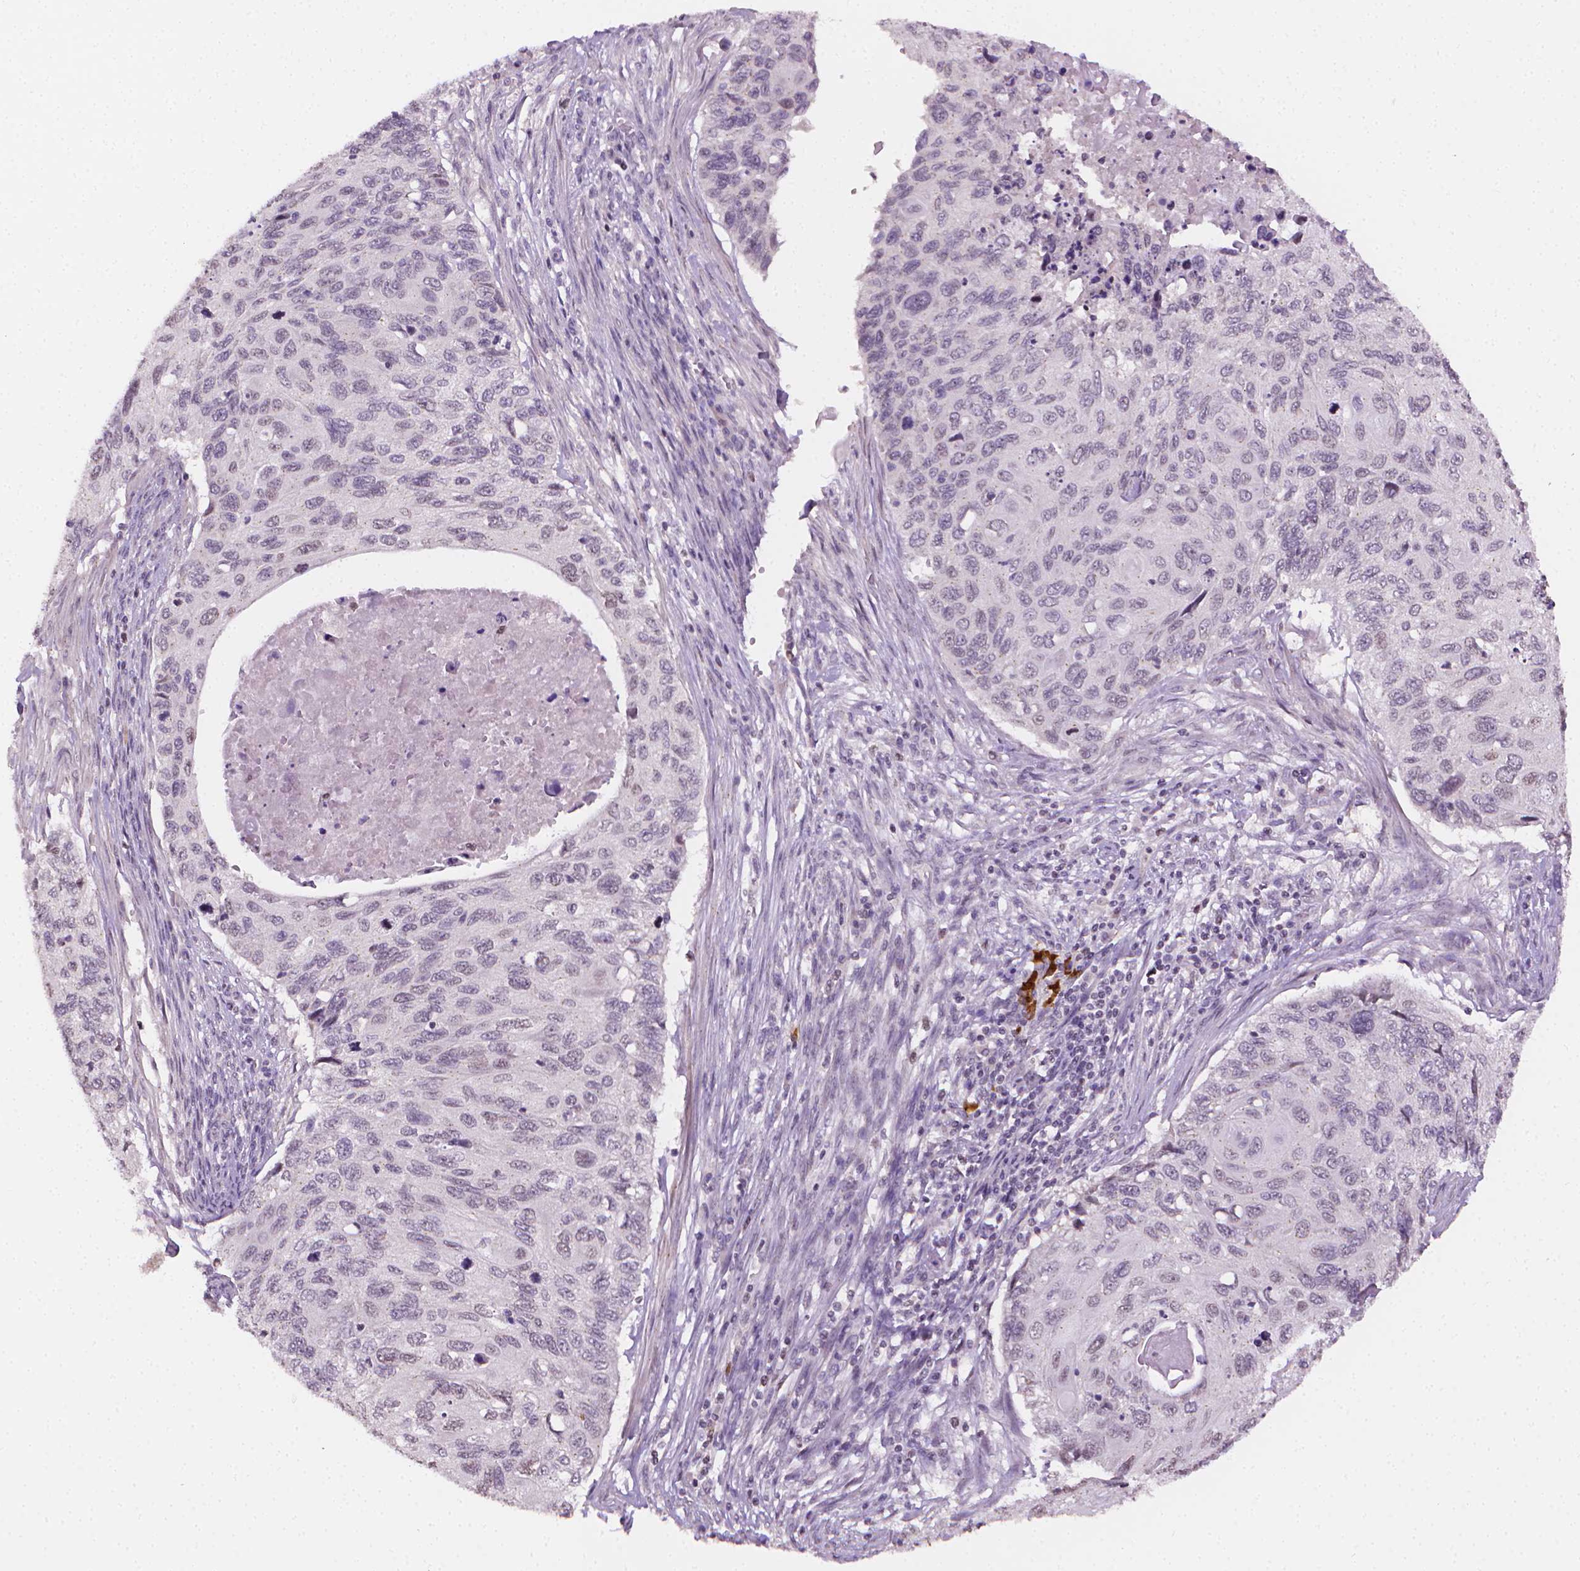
{"staining": {"intensity": "negative", "quantity": "none", "location": "none"}, "tissue": "cervical cancer", "cell_type": "Tumor cells", "image_type": "cancer", "snomed": [{"axis": "morphology", "description": "Squamous cell carcinoma, NOS"}, {"axis": "topography", "description": "Cervix"}], "caption": "Human cervical squamous cell carcinoma stained for a protein using immunohistochemistry (IHC) exhibits no expression in tumor cells.", "gene": "NCAN", "patient": {"sex": "female", "age": 70}}